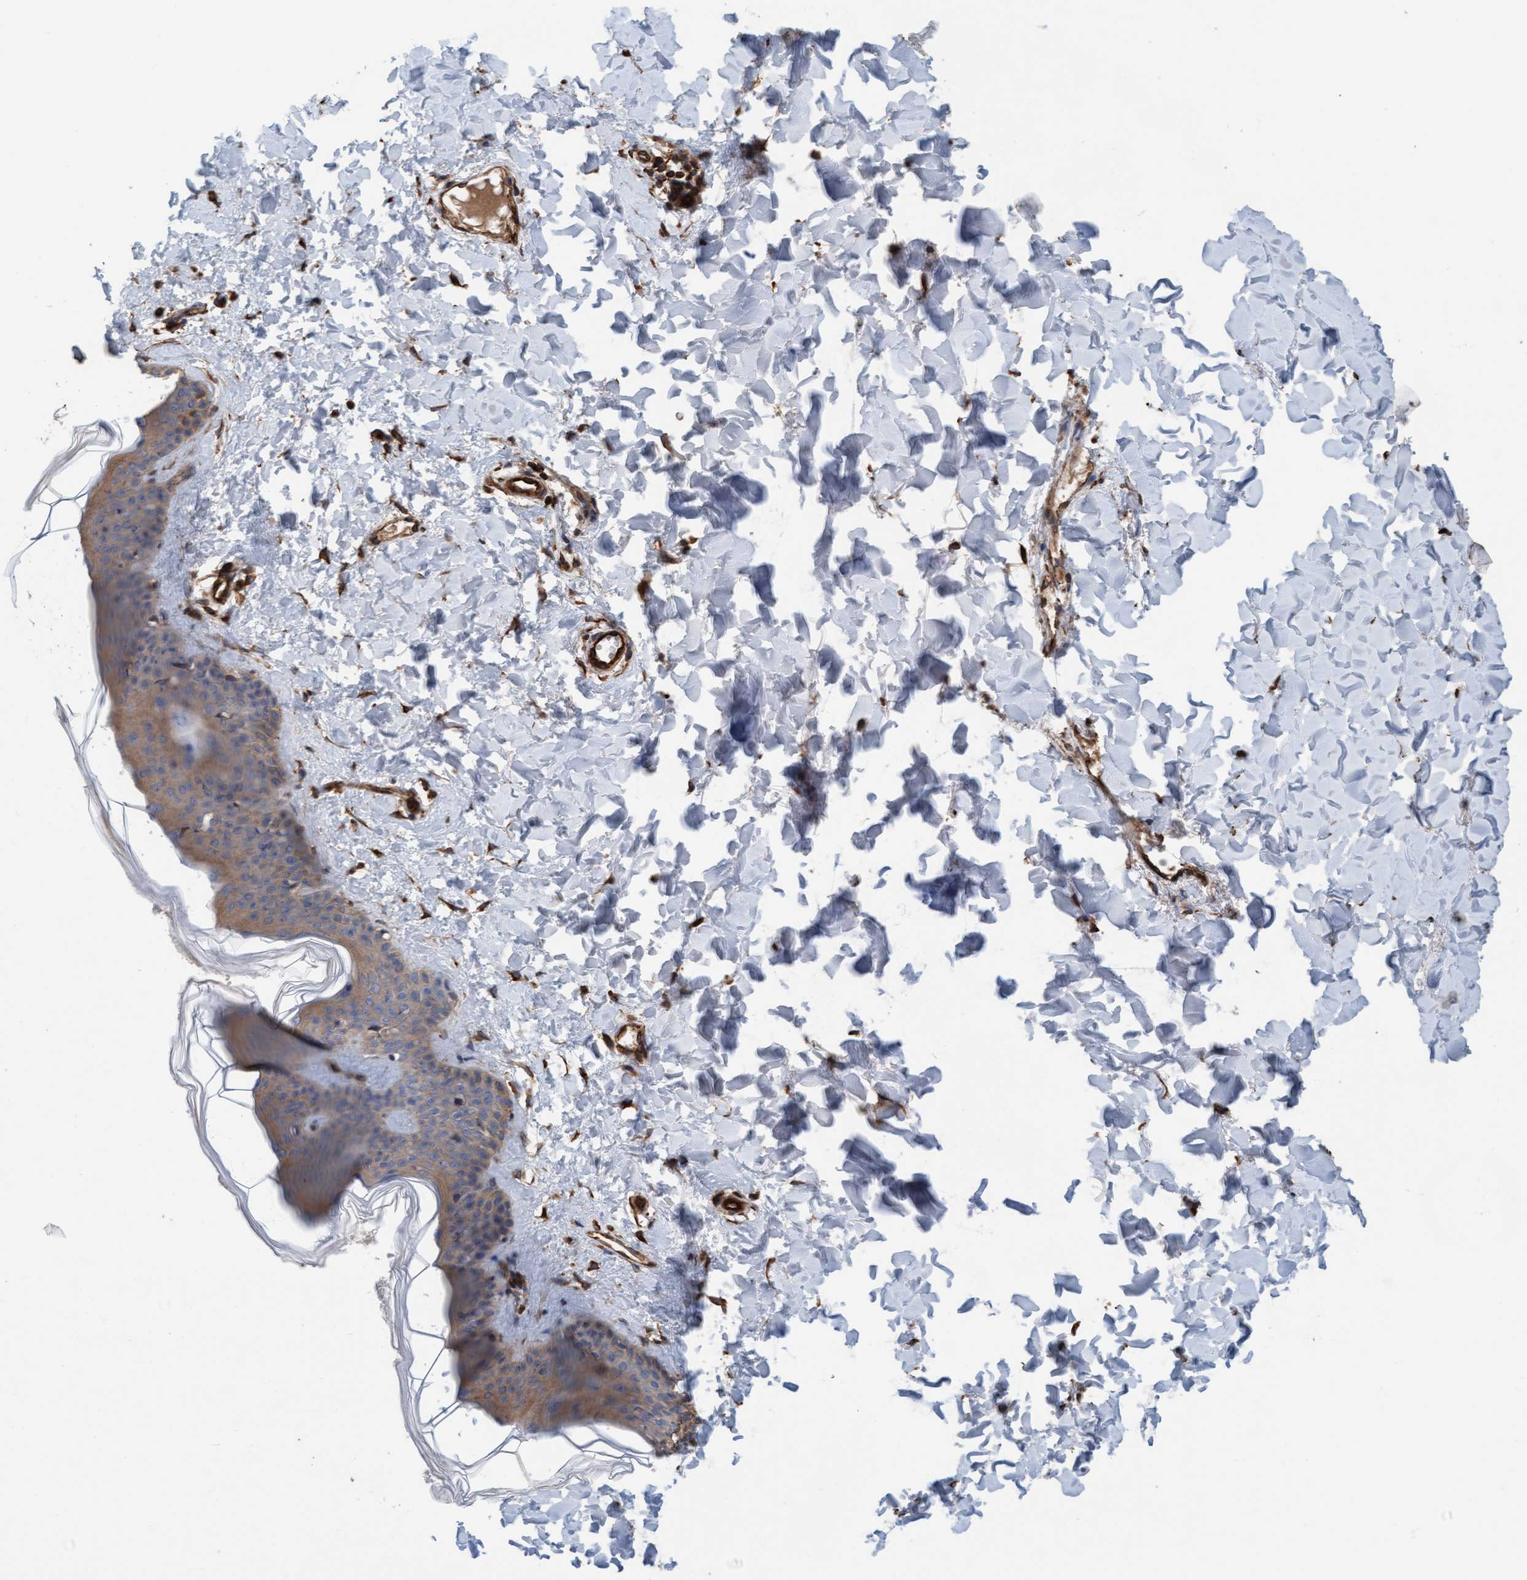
{"staining": {"intensity": "moderate", "quantity": ">75%", "location": "cytoplasmic/membranous"}, "tissue": "skin", "cell_type": "Fibroblasts", "image_type": "normal", "snomed": [{"axis": "morphology", "description": "Normal tissue, NOS"}, {"axis": "topography", "description": "Skin"}], "caption": "An immunohistochemistry (IHC) photomicrograph of benign tissue is shown. Protein staining in brown labels moderate cytoplasmic/membranous positivity in skin within fibroblasts.", "gene": "STXBP4", "patient": {"sex": "female", "age": 17}}